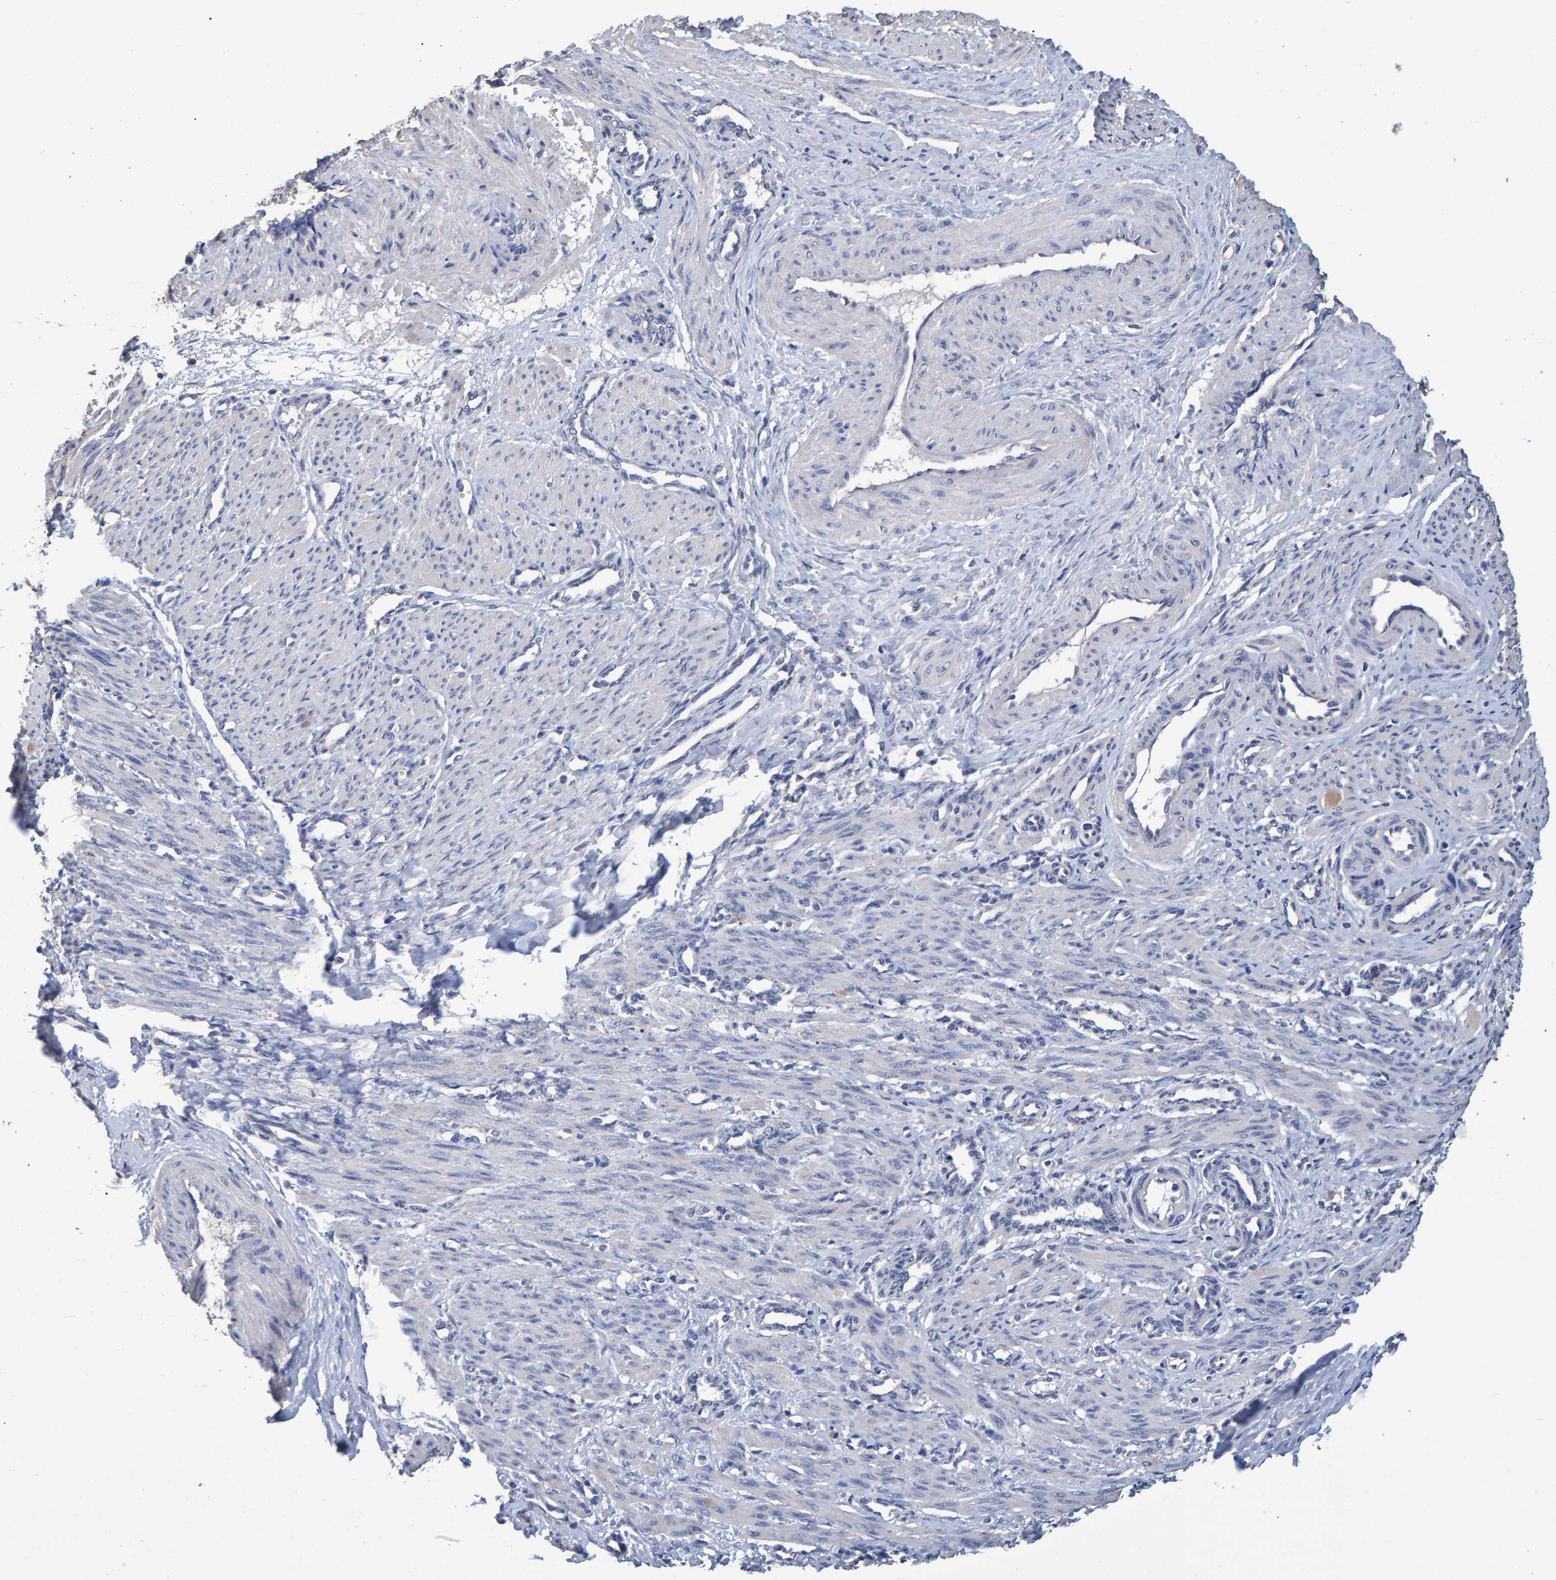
{"staining": {"intensity": "negative", "quantity": "none", "location": "none"}, "tissue": "smooth muscle", "cell_type": "Smooth muscle cells", "image_type": "normal", "snomed": [{"axis": "morphology", "description": "Normal tissue, NOS"}, {"axis": "topography", "description": "Endometrium"}], "caption": "Smooth muscle cells are negative for protein expression in benign human smooth muscle.", "gene": "HEMGN", "patient": {"sex": "female", "age": 33}}